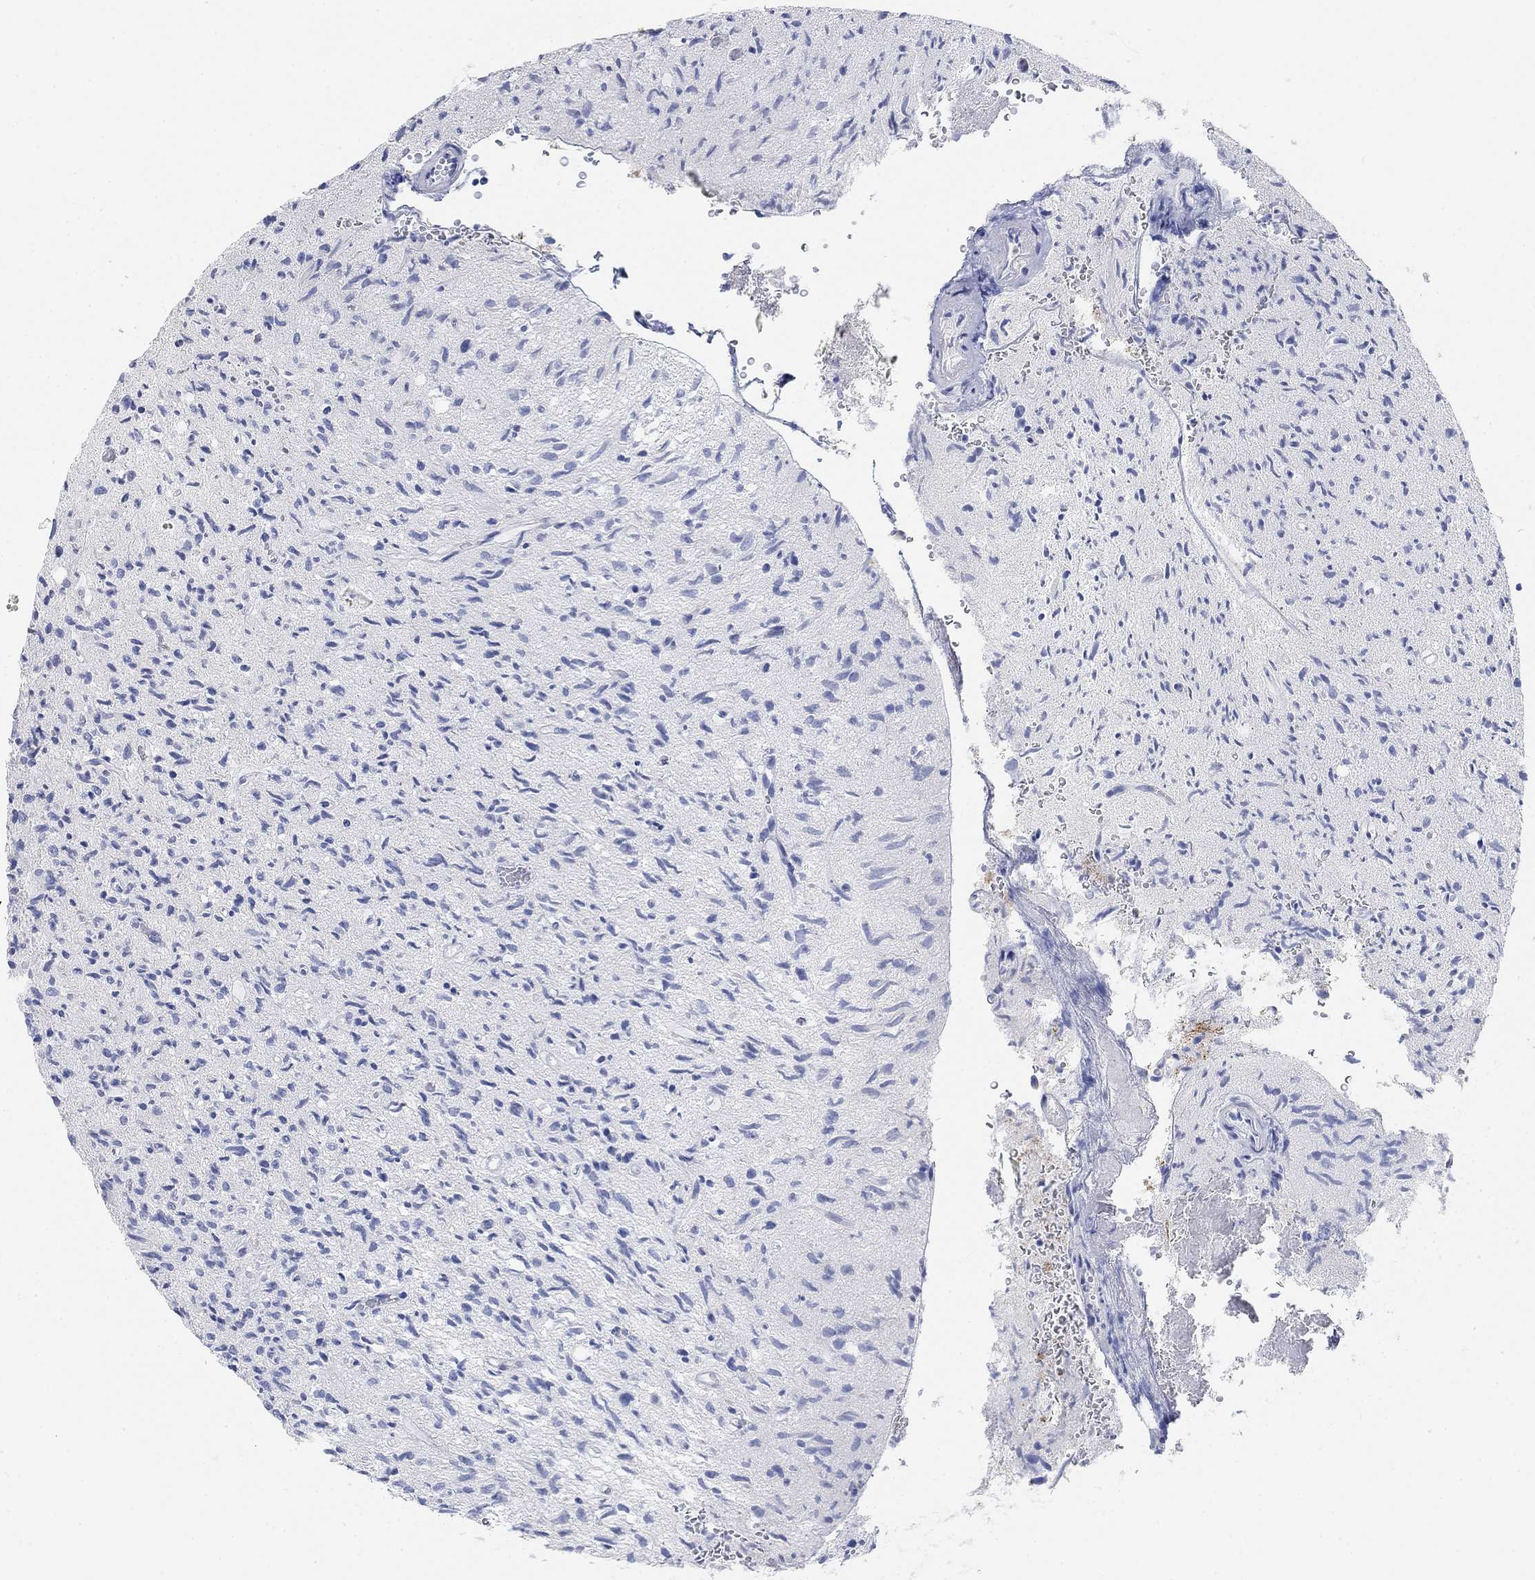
{"staining": {"intensity": "negative", "quantity": "none", "location": "none"}, "tissue": "glioma", "cell_type": "Tumor cells", "image_type": "cancer", "snomed": [{"axis": "morphology", "description": "Glioma, malignant, High grade"}, {"axis": "topography", "description": "Brain"}], "caption": "Protein analysis of malignant high-grade glioma exhibits no significant expression in tumor cells.", "gene": "VAT1L", "patient": {"sex": "male", "age": 64}}